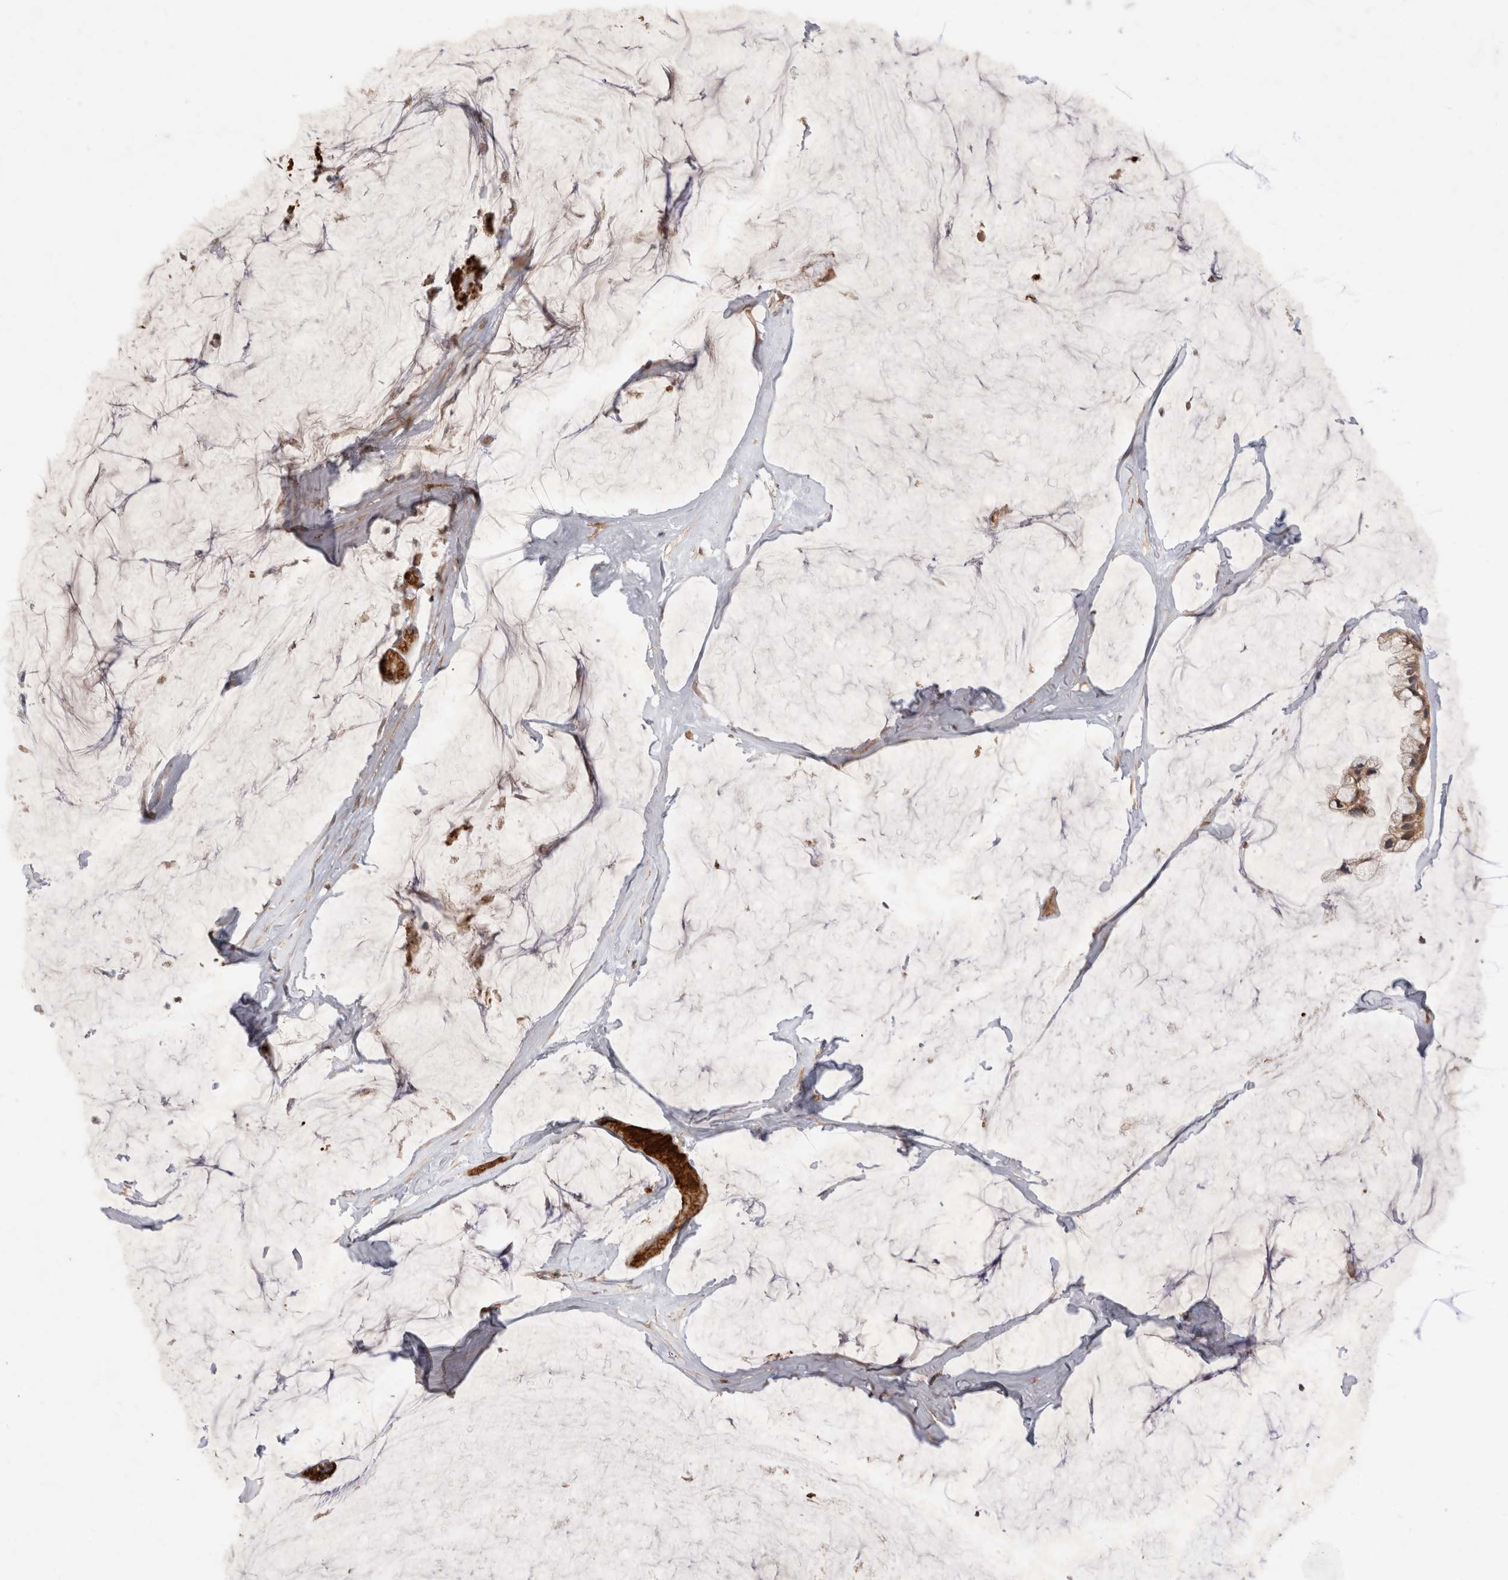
{"staining": {"intensity": "moderate", "quantity": ">75%", "location": "cytoplasmic/membranous"}, "tissue": "ovarian cancer", "cell_type": "Tumor cells", "image_type": "cancer", "snomed": [{"axis": "morphology", "description": "Cystadenocarcinoma, mucinous, NOS"}, {"axis": "topography", "description": "Ovary"}], "caption": "Brown immunohistochemical staining in mucinous cystadenocarcinoma (ovarian) shows moderate cytoplasmic/membranous positivity in about >75% of tumor cells.", "gene": "FAM221A", "patient": {"sex": "female", "age": 39}}